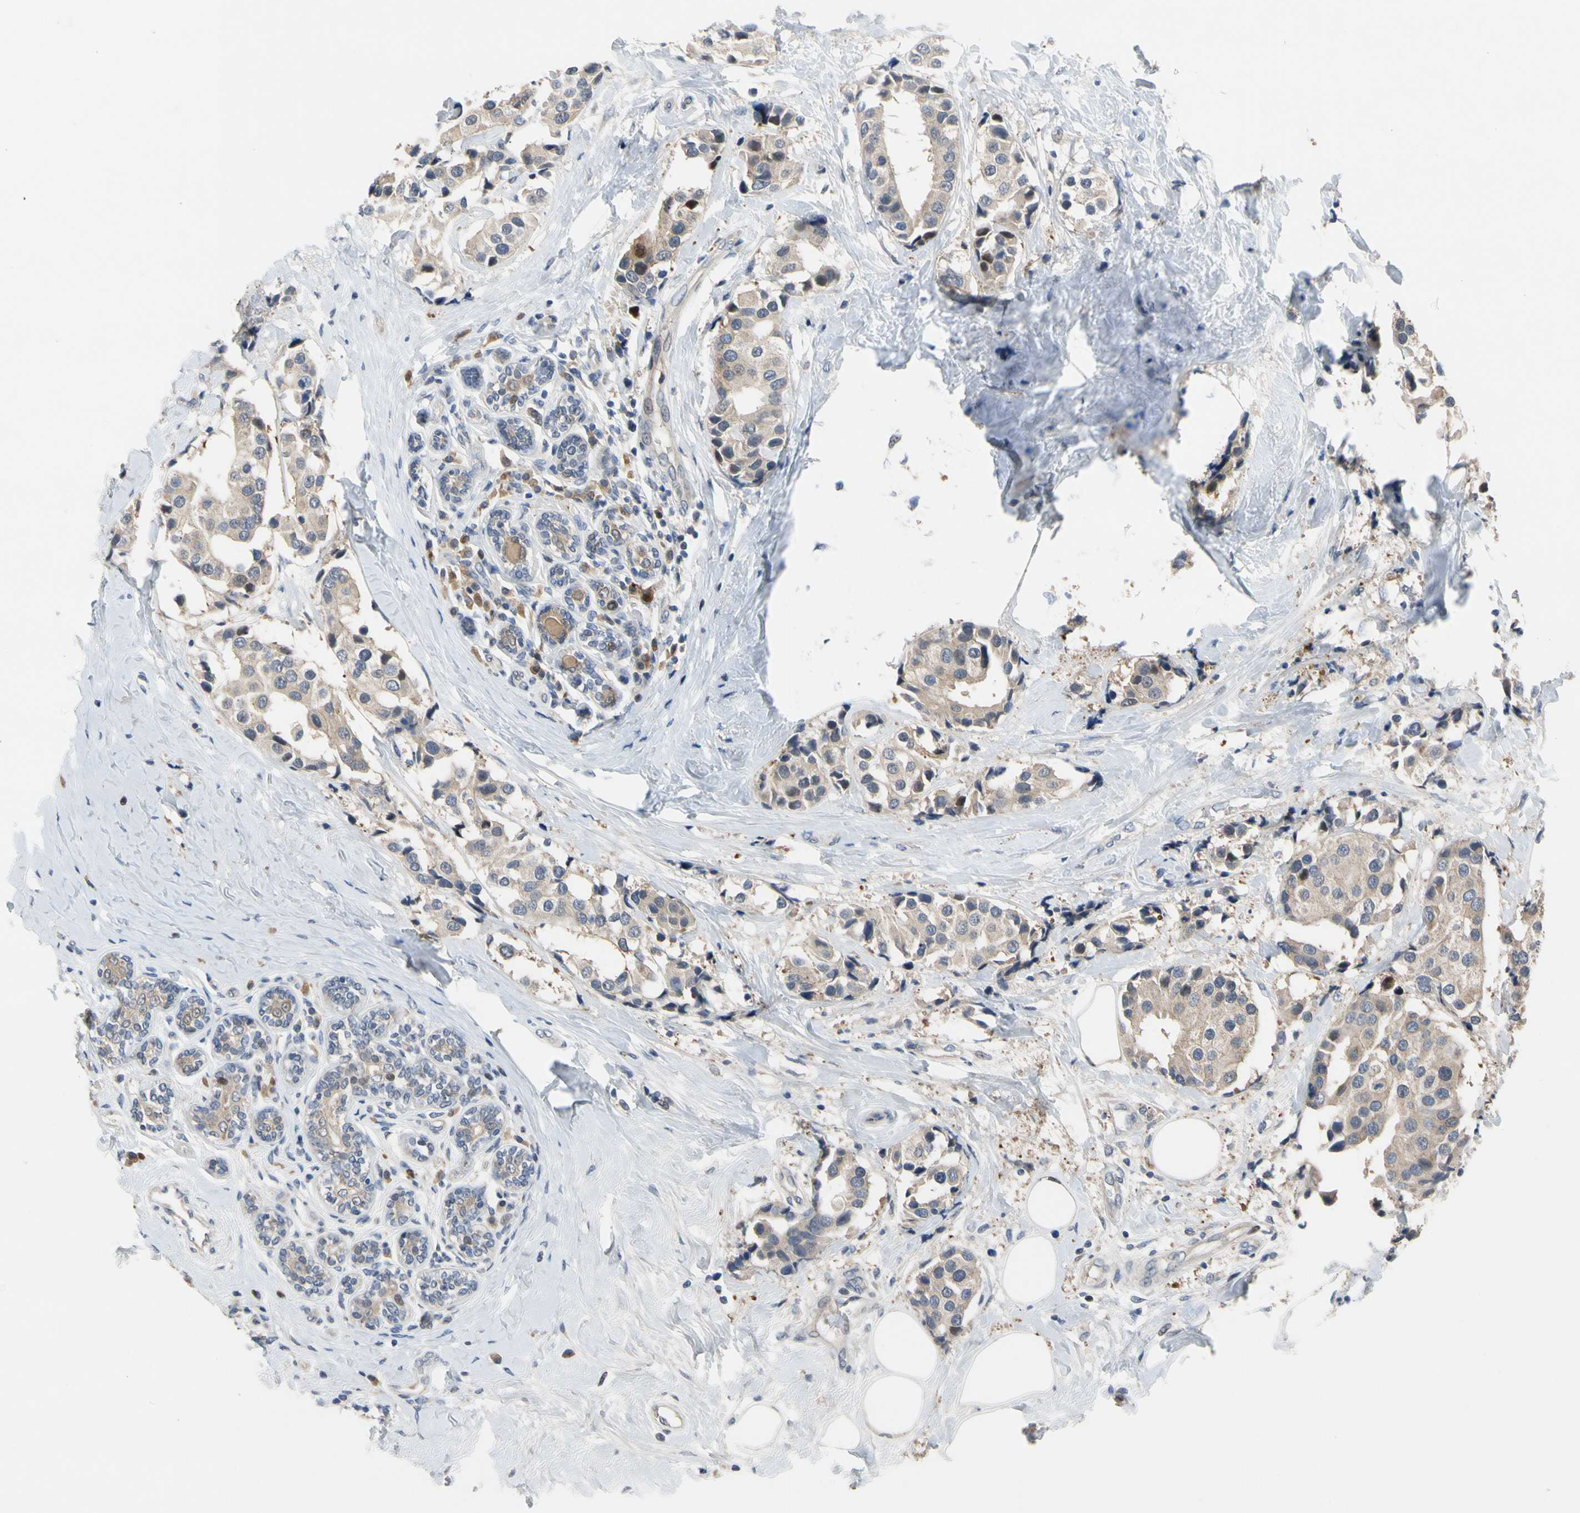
{"staining": {"intensity": "weak", "quantity": "25%-75%", "location": "cytoplasmic/membranous"}, "tissue": "breast cancer", "cell_type": "Tumor cells", "image_type": "cancer", "snomed": [{"axis": "morphology", "description": "Normal tissue, NOS"}, {"axis": "morphology", "description": "Duct carcinoma"}, {"axis": "topography", "description": "Breast"}], "caption": "Immunohistochemistry (IHC) photomicrograph of neoplastic tissue: breast intraductal carcinoma stained using immunohistochemistry (IHC) reveals low levels of weak protein expression localized specifically in the cytoplasmic/membranous of tumor cells, appearing as a cytoplasmic/membranous brown color.", "gene": "HMGCR", "patient": {"sex": "female", "age": 39}}